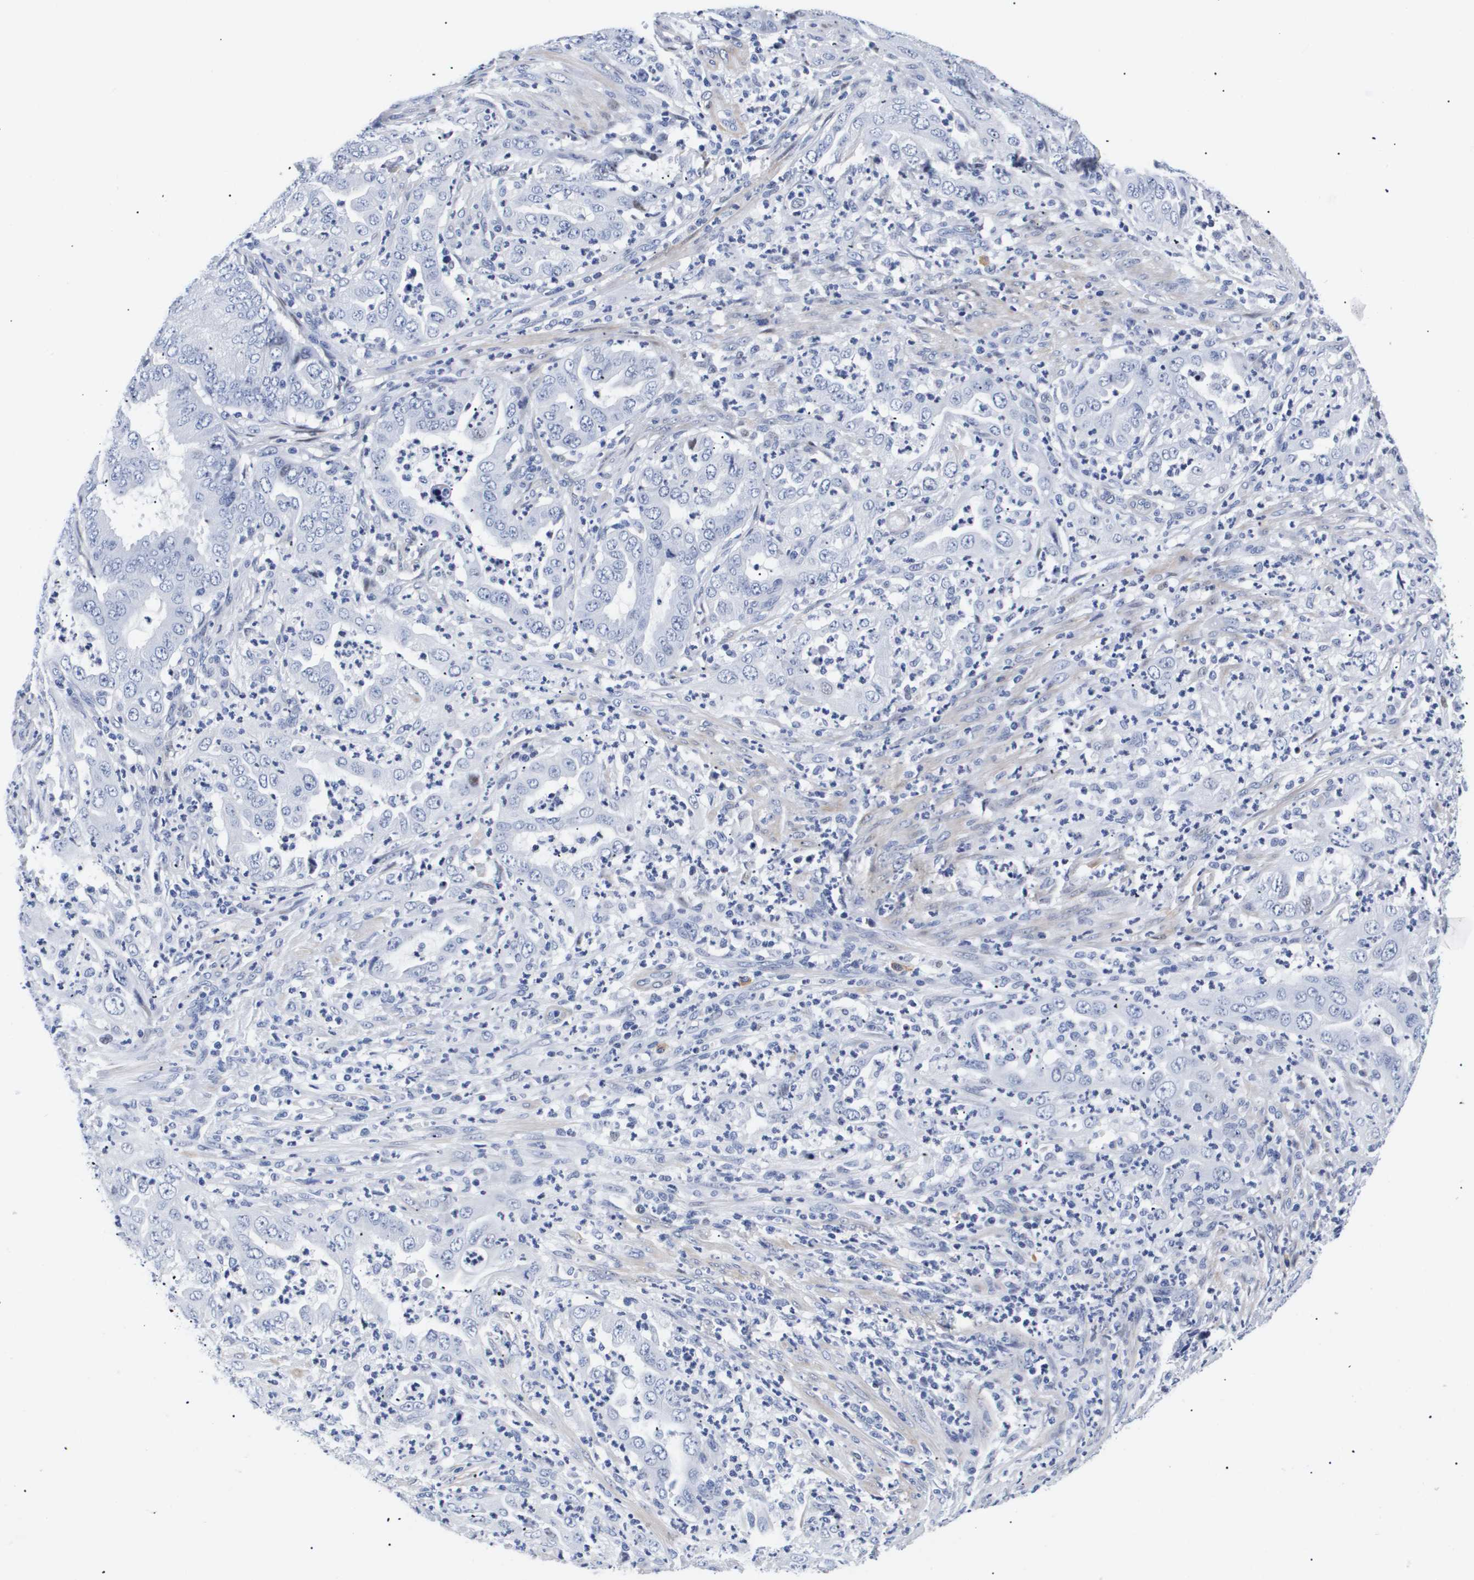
{"staining": {"intensity": "negative", "quantity": "none", "location": "none"}, "tissue": "endometrial cancer", "cell_type": "Tumor cells", "image_type": "cancer", "snomed": [{"axis": "morphology", "description": "Adenocarcinoma, NOS"}, {"axis": "topography", "description": "Endometrium"}], "caption": "Immunohistochemical staining of human endometrial cancer (adenocarcinoma) exhibits no significant staining in tumor cells.", "gene": "SHD", "patient": {"sex": "female", "age": 70}}